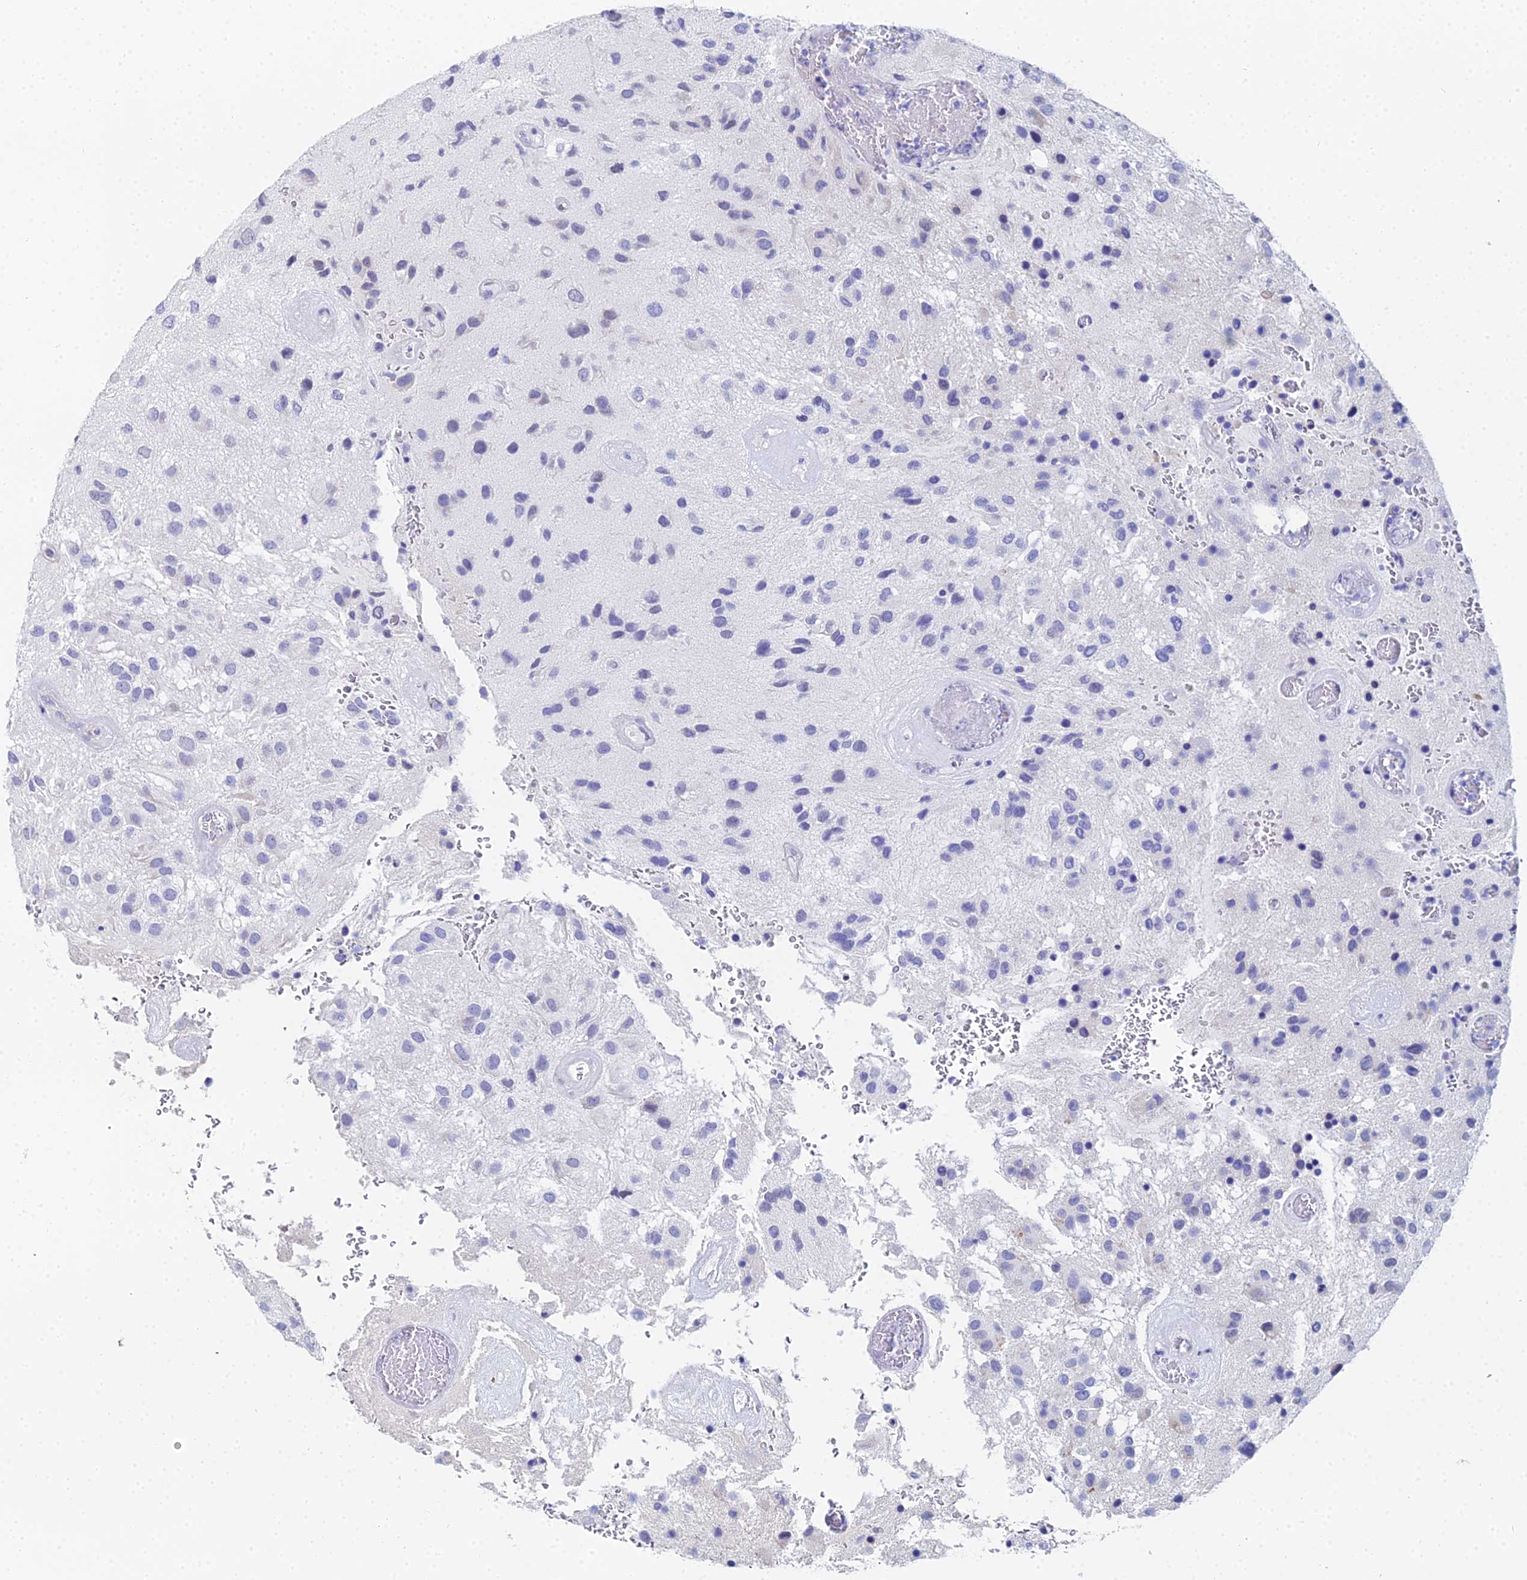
{"staining": {"intensity": "negative", "quantity": "none", "location": "none"}, "tissue": "glioma", "cell_type": "Tumor cells", "image_type": "cancer", "snomed": [{"axis": "morphology", "description": "Glioma, malignant, Low grade"}, {"axis": "topography", "description": "Brain"}], "caption": "Immunohistochemistry (IHC) image of neoplastic tissue: malignant glioma (low-grade) stained with DAB (3,3'-diaminobenzidine) shows no significant protein positivity in tumor cells. (DAB immunohistochemistry, high magnification).", "gene": "OCM", "patient": {"sex": "male", "age": 66}}